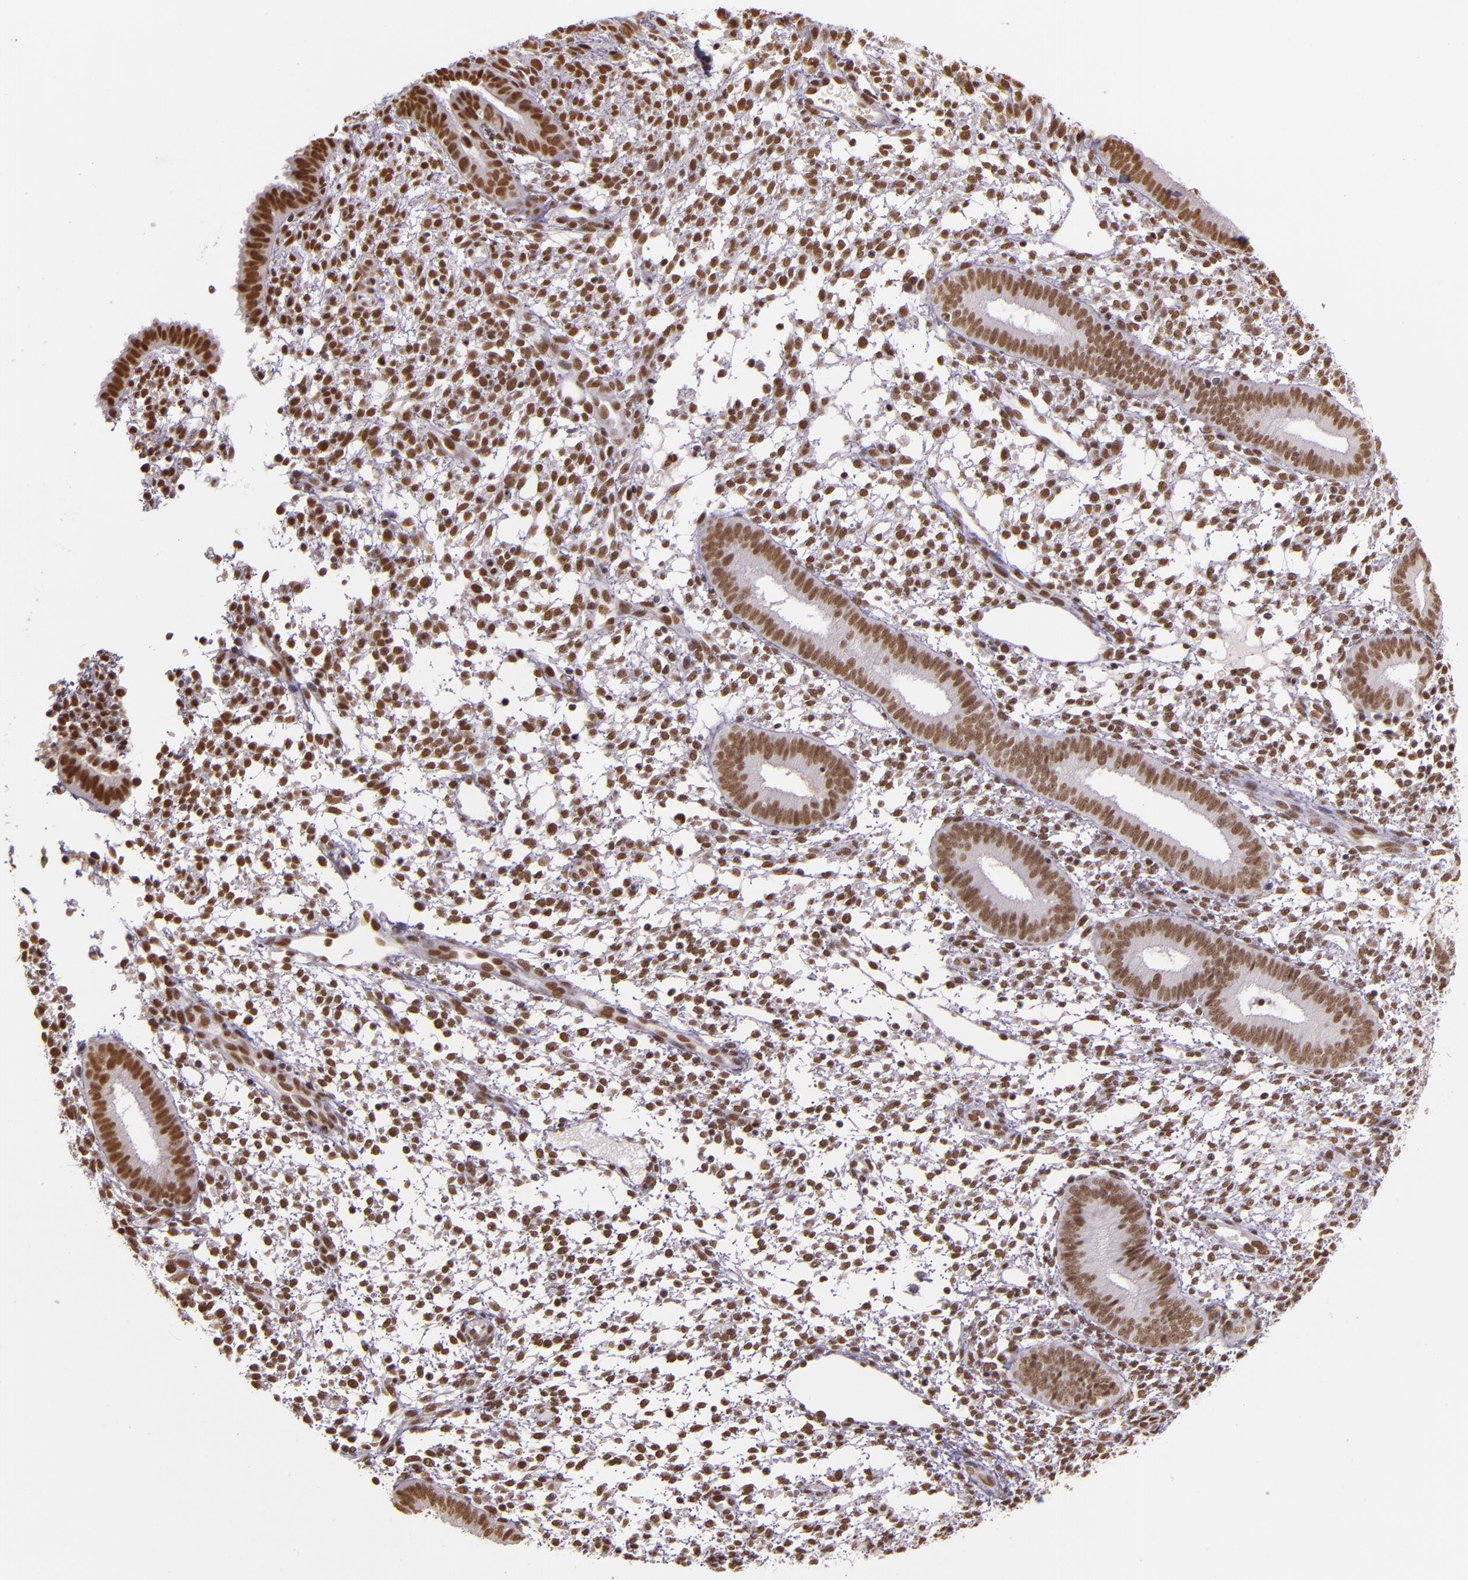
{"staining": {"intensity": "moderate", "quantity": ">75%", "location": "nuclear"}, "tissue": "endometrium", "cell_type": "Cells in endometrial stroma", "image_type": "normal", "snomed": [{"axis": "morphology", "description": "Normal tissue, NOS"}, {"axis": "topography", "description": "Endometrium"}], "caption": "An image of human endometrium stained for a protein shows moderate nuclear brown staining in cells in endometrial stroma.", "gene": "USF1", "patient": {"sex": "female", "age": 35}}